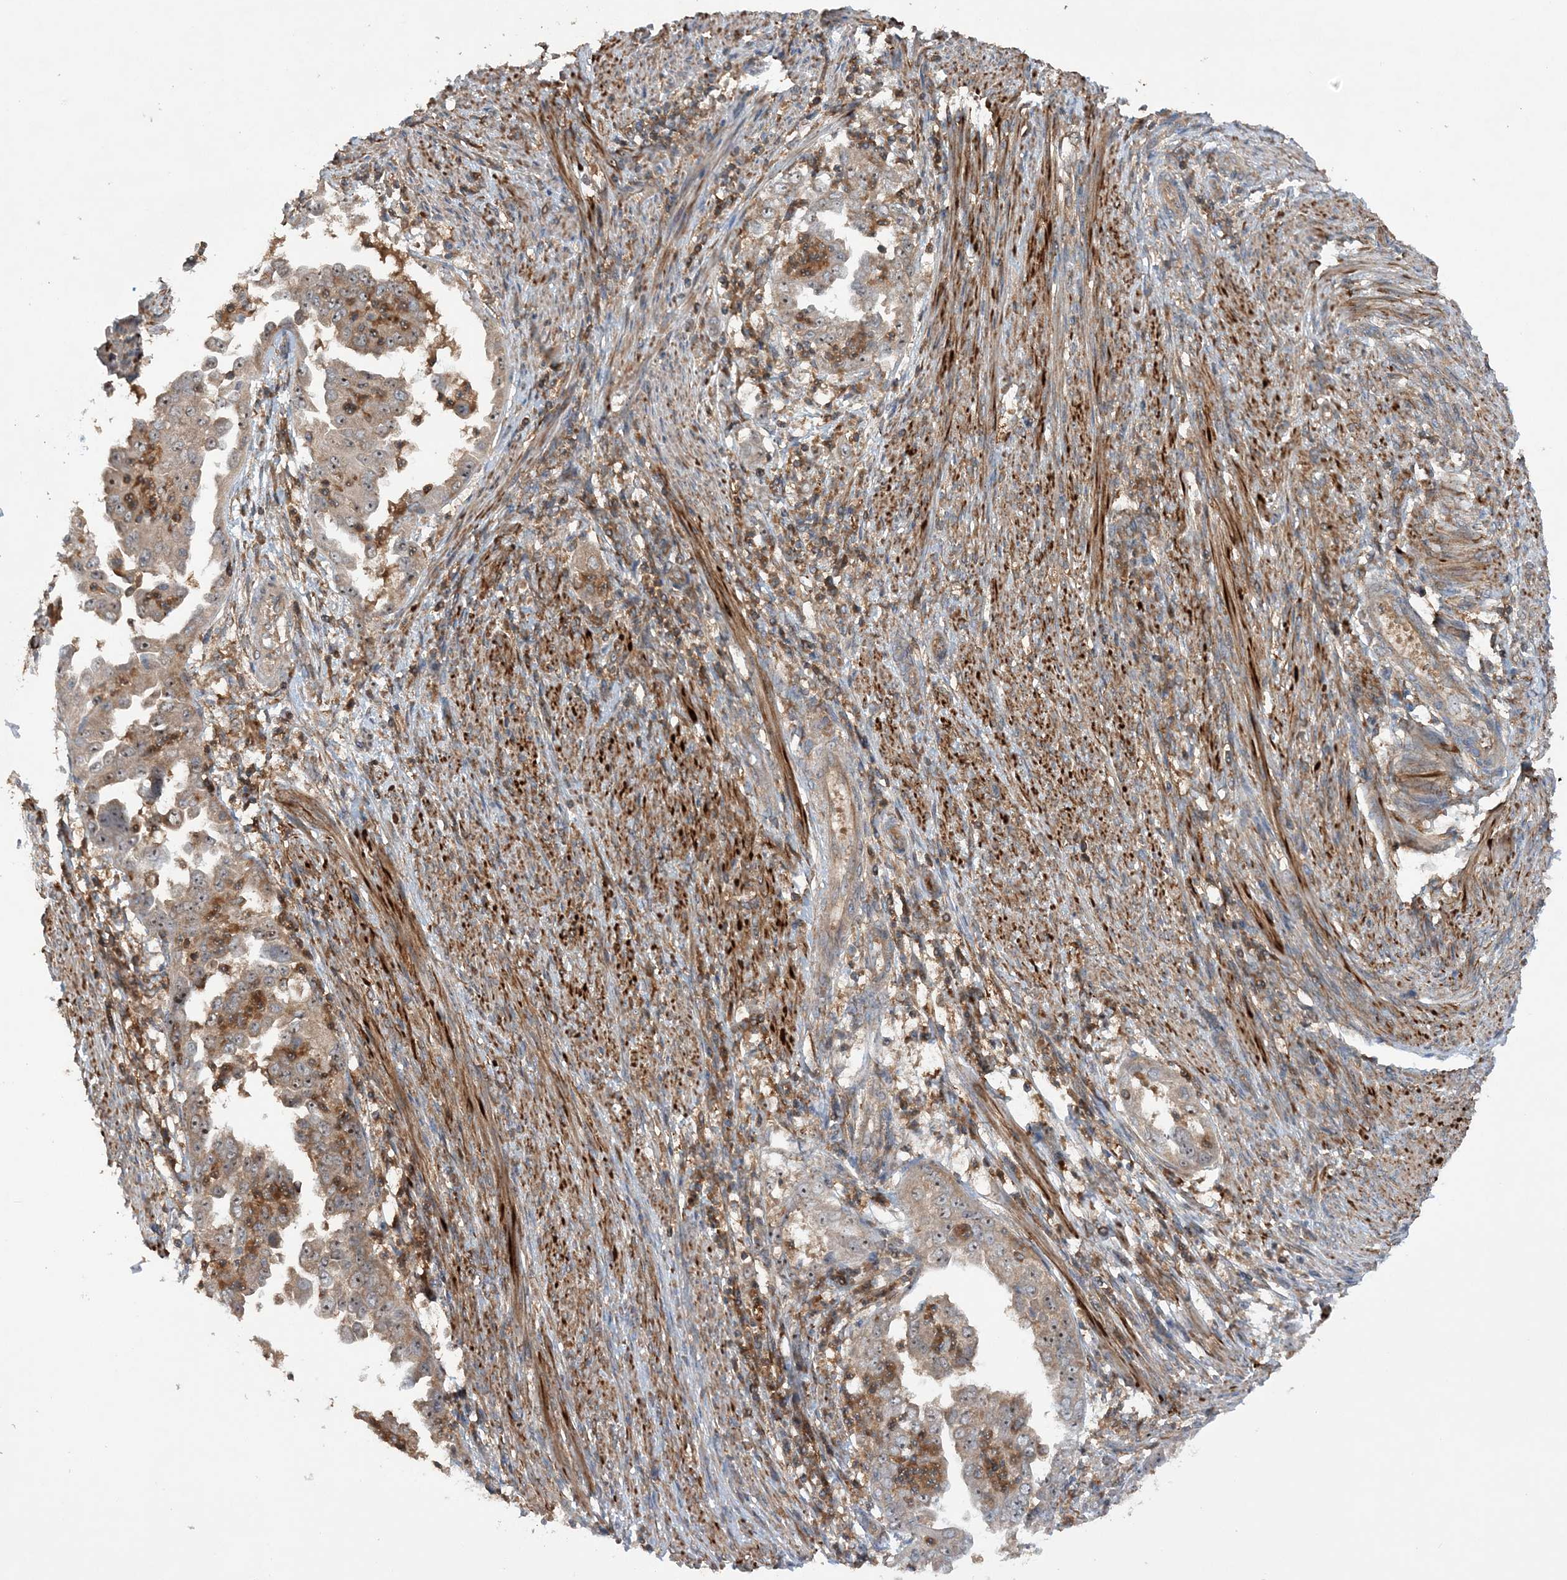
{"staining": {"intensity": "moderate", "quantity": "25%-75%", "location": "cytoplasmic/membranous"}, "tissue": "endometrial cancer", "cell_type": "Tumor cells", "image_type": "cancer", "snomed": [{"axis": "morphology", "description": "Adenocarcinoma, NOS"}, {"axis": "topography", "description": "Endometrium"}], "caption": "This is an image of immunohistochemistry staining of endometrial adenocarcinoma, which shows moderate positivity in the cytoplasmic/membranous of tumor cells.", "gene": "ACAP2", "patient": {"sex": "female", "age": 85}}